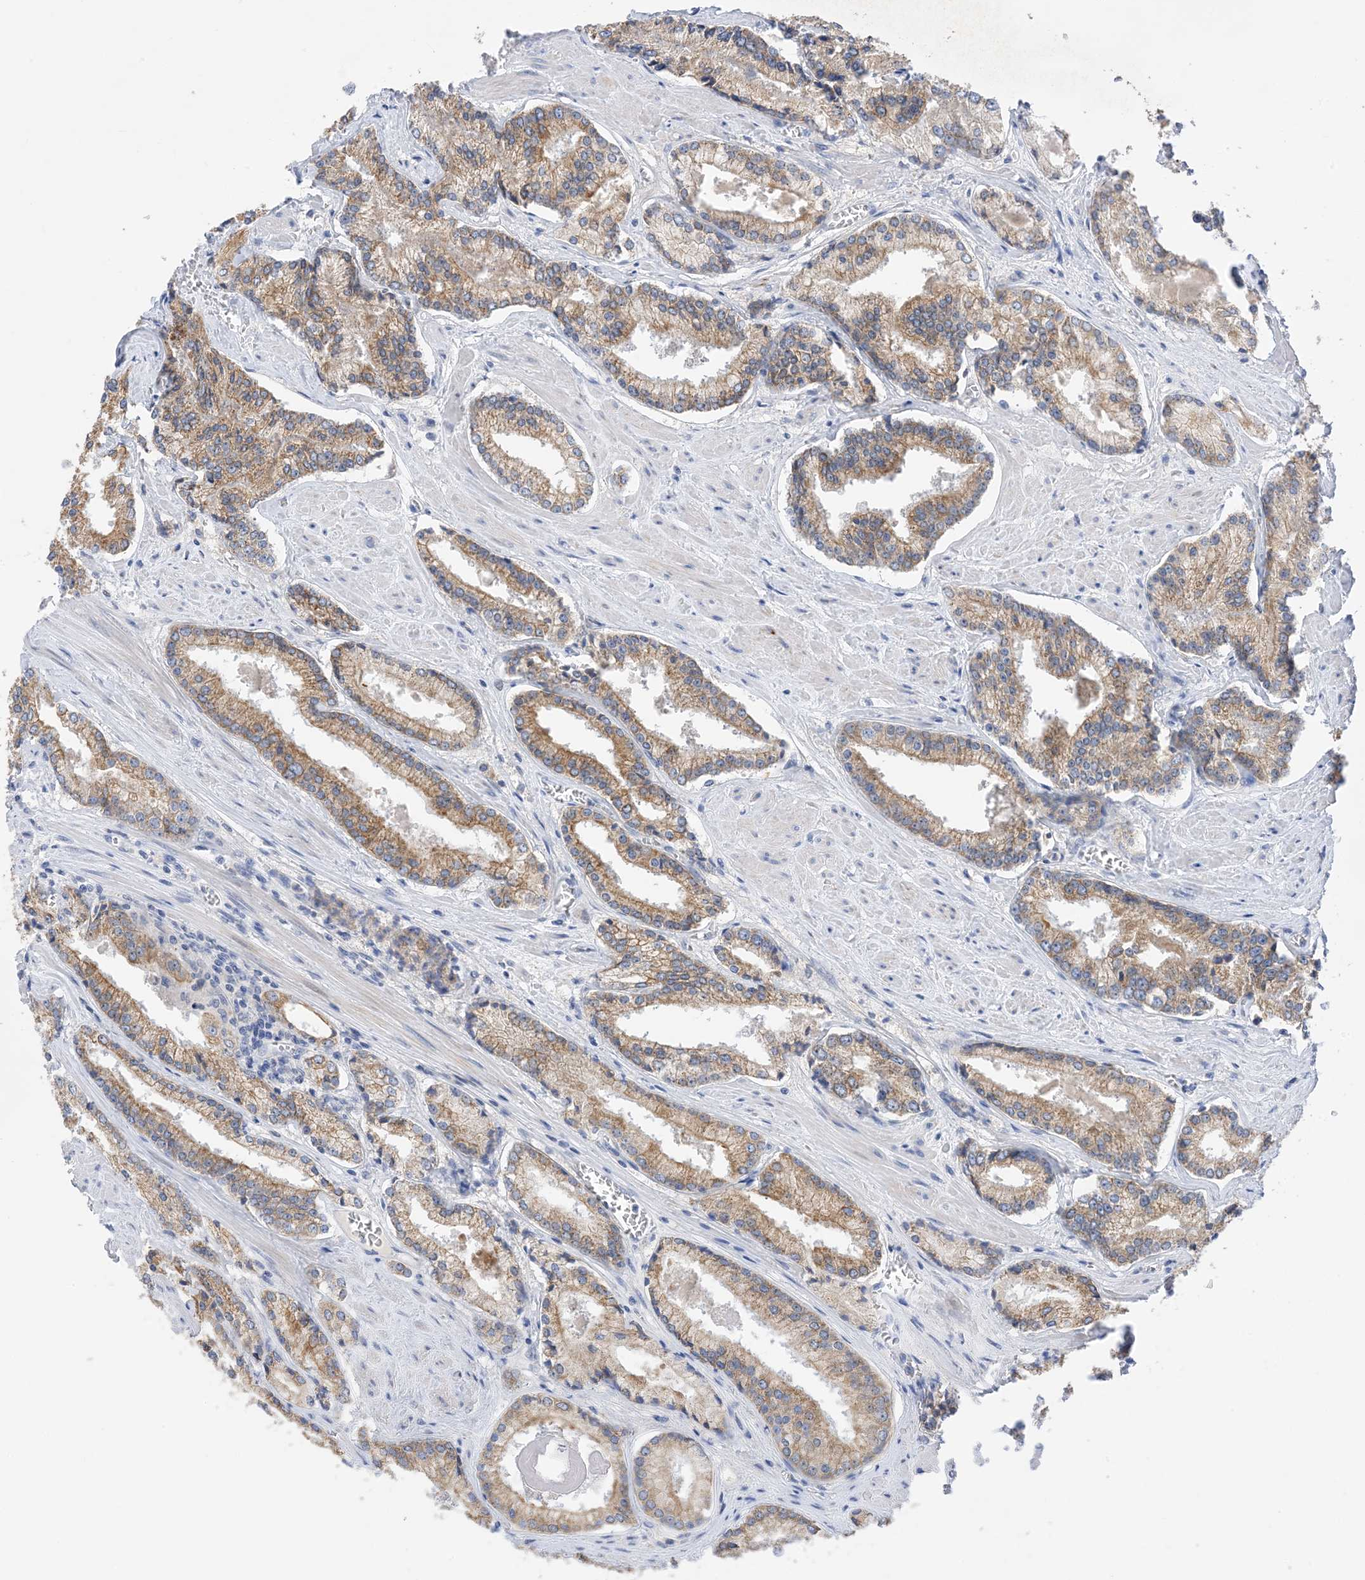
{"staining": {"intensity": "moderate", "quantity": ">75%", "location": "cytoplasmic/membranous"}, "tissue": "prostate cancer", "cell_type": "Tumor cells", "image_type": "cancer", "snomed": [{"axis": "morphology", "description": "Adenocarcinoma, Low grade"}, {"axis": "topography", "description": "Prostate"}], "caption": "Tumor cells exhibit medium levels of moderate cytoplasmic/membranous expression in about >75% of cells in adenocarcinoma (low-grade) (prostate).", "gene": "PLK4", "patient": {"sex": "male", "age": 54}}